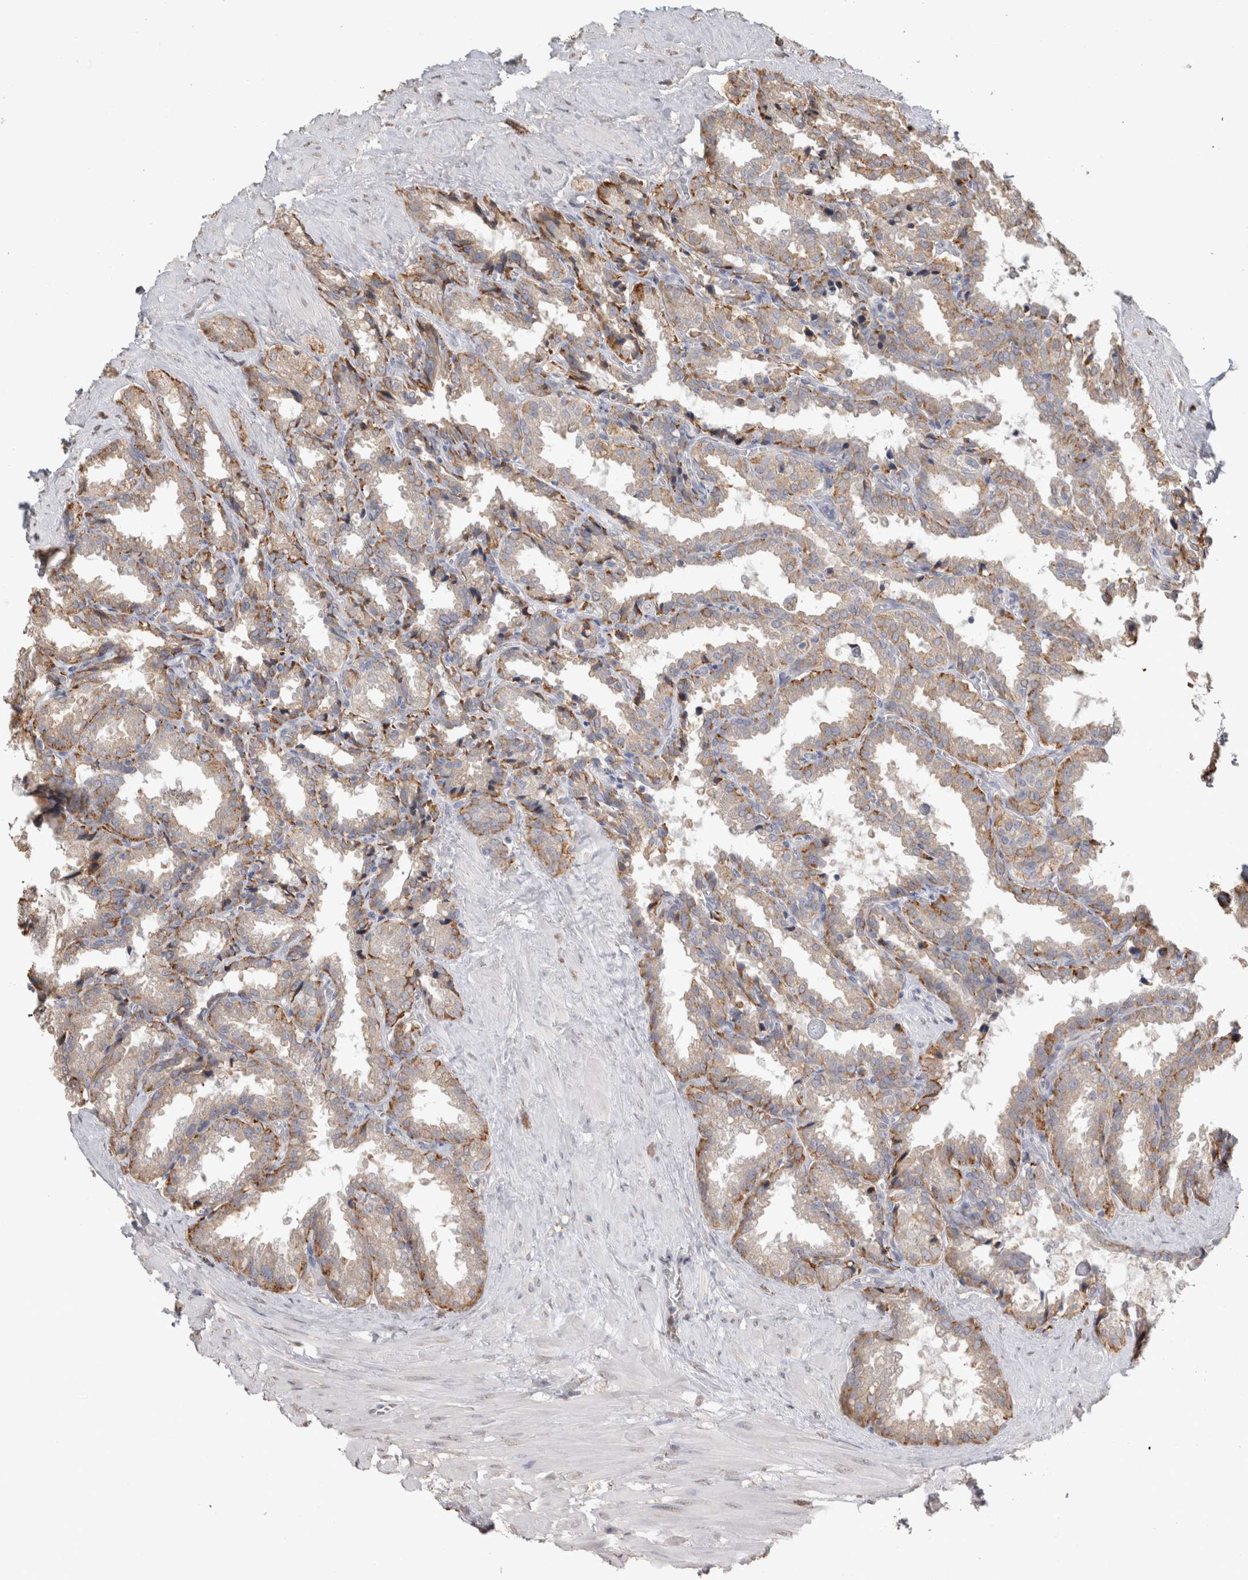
{"staining": {"intensity": "weak", "quantity": ">75%", "location": "cytoplasmic/membranous"}, "tissue": "seminal vesicle", "cell_type": "Glandular cells", "image_type": "normal", "snomed": [{"axis": "morphology", "description": "Normal tissue, NOS"}, {"axis": "topography", "description": "Seminal veicle"}], "caption": "Unremarkable seminal vesicle exhibits weak cytoplasmic/membranous staining in about >75% of glandular cells.", "gene": "NAALADL2", "patient": {"sex": "male", "age": 46}}